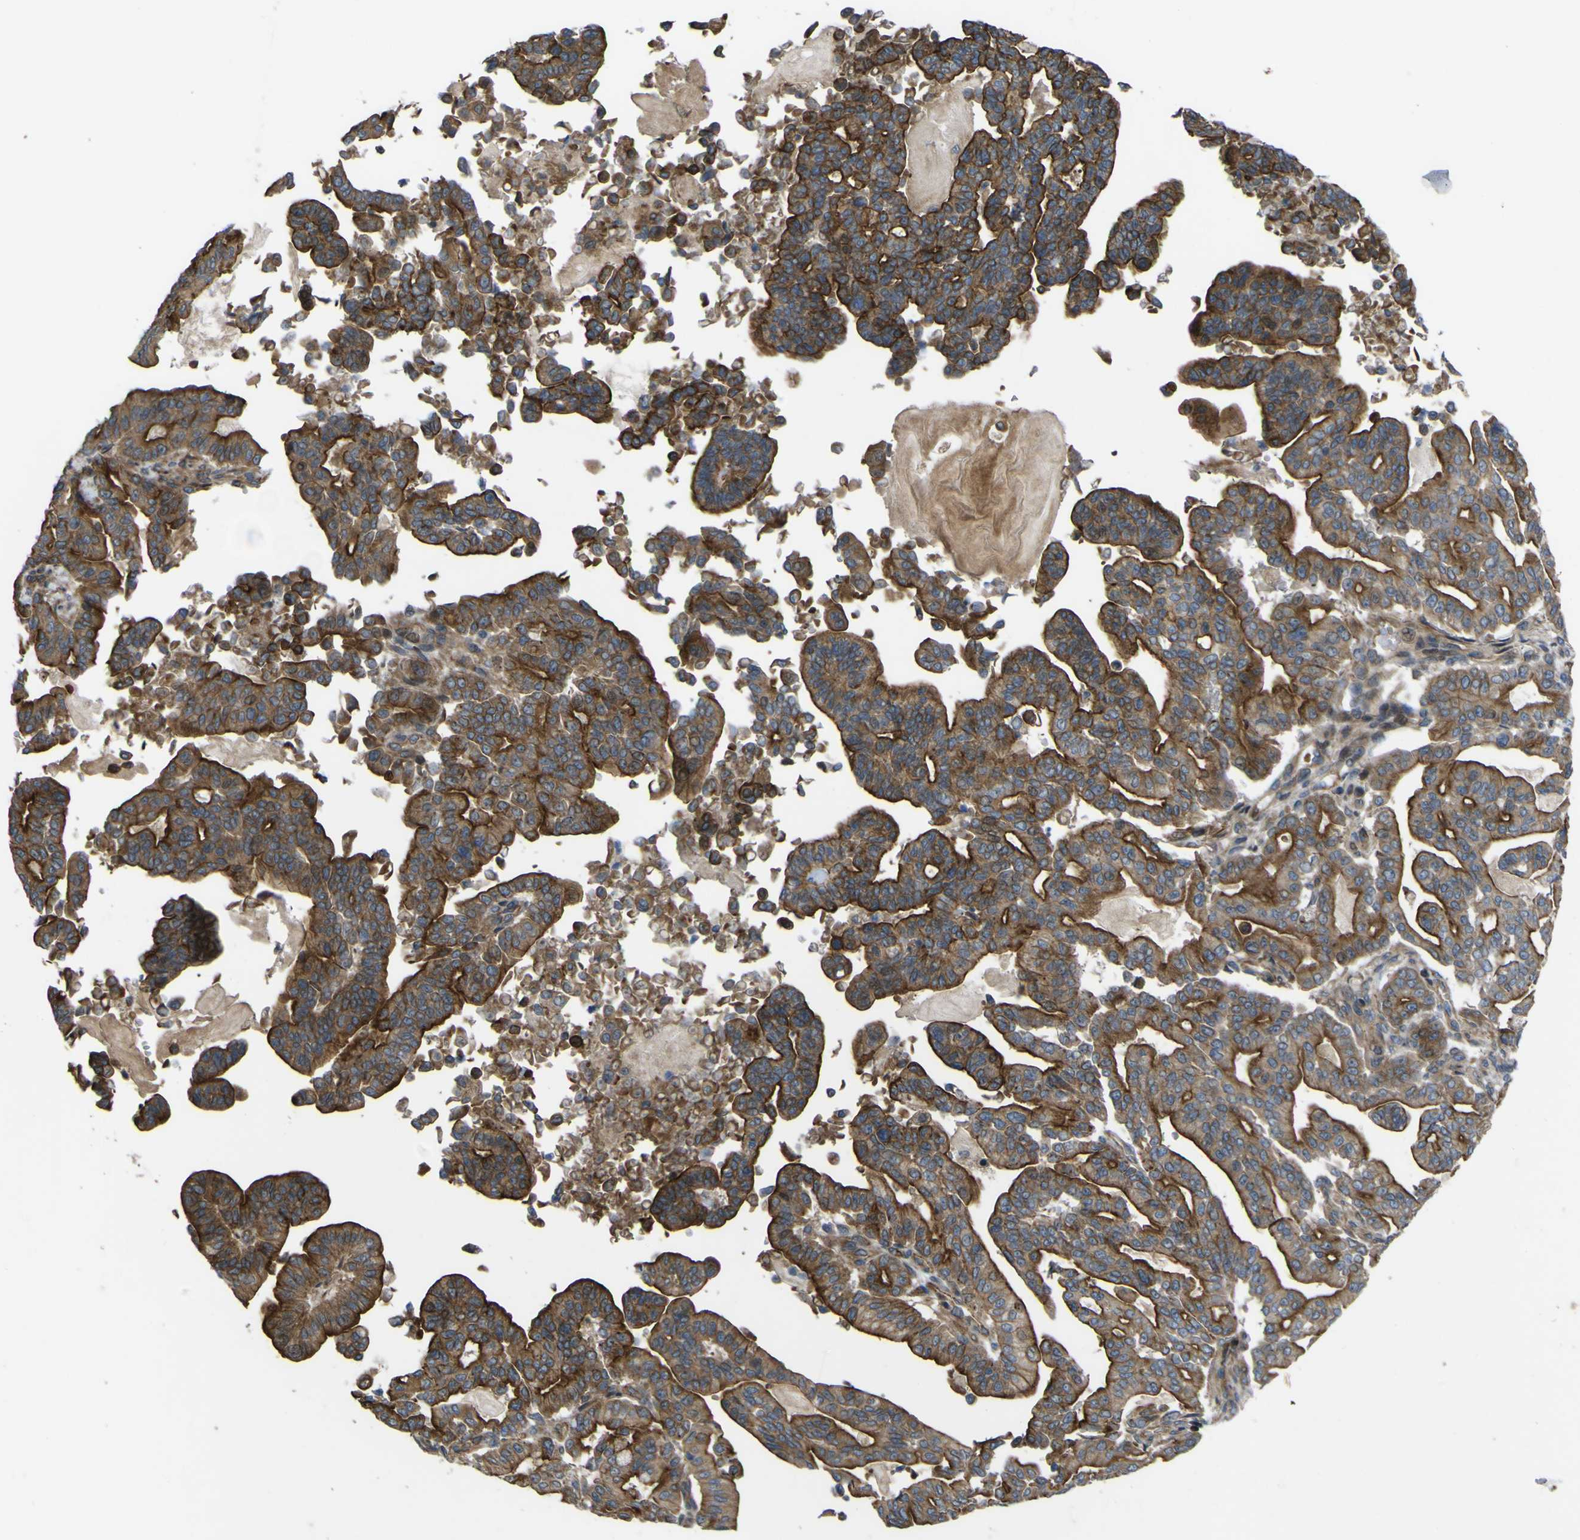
{"staining": {"intensity": "moderate", "quantity": ">75%", "location": "cytoplasmic/membranous"}, "tissue": "pancreatic cancer", "cell_type": "Tumor cells", "image_type": "cancer", "snomed": [{"axis": "morphology", "description": "Adenocarcinoma, NOS"}, {"axis": "topography", "description": "Pancreas"}], "caption": "Immunohistochemistry (IHC) photomicrograph of human pancreatic cancer stained for a protein (brown), which exhibits medium levels of moderate cytoplasmic/membranous positivity in approximately >75% of tumor cells.", "gene": "FBXO30", "patient": {"sex": "male", "age": 63}}